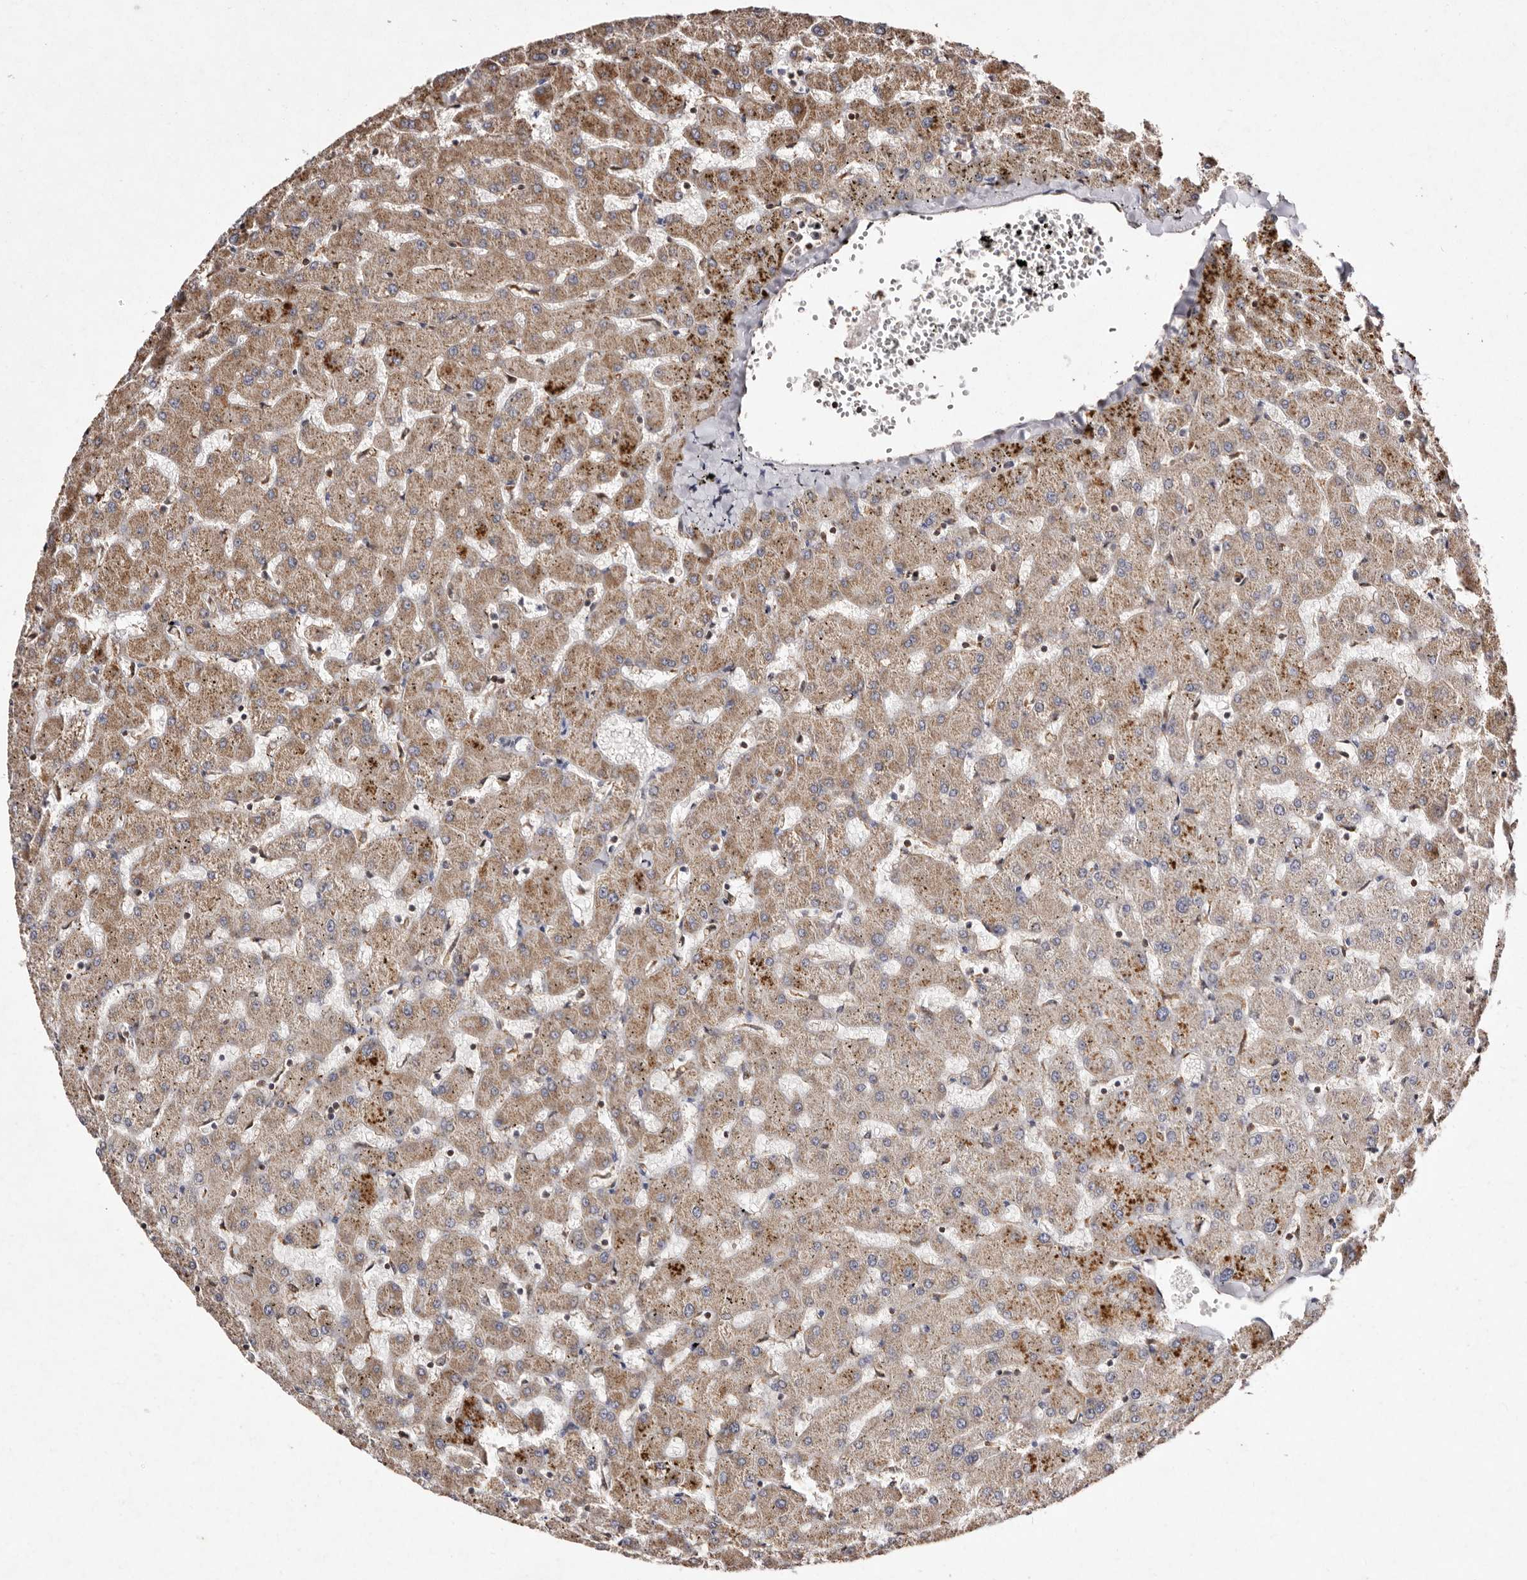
{"staining": {"intensity": "negative", "quantity": "none", "location": "none"}, "tissue": "liver", "cell_type": "Cholangiocytes", "image_type": "normal", "snomed": [{"axis": "morphology", "description": "Normal tissue, NOS"}, {"axis": "topography", "description": "Liver"}], "caption": "Human liver stained for a protein using immunohistochemistry (IHC) displays no positivity in cholangiocytes.", "gene": "GIMAP4", "patient": {"sex": "female", "age": 63}}